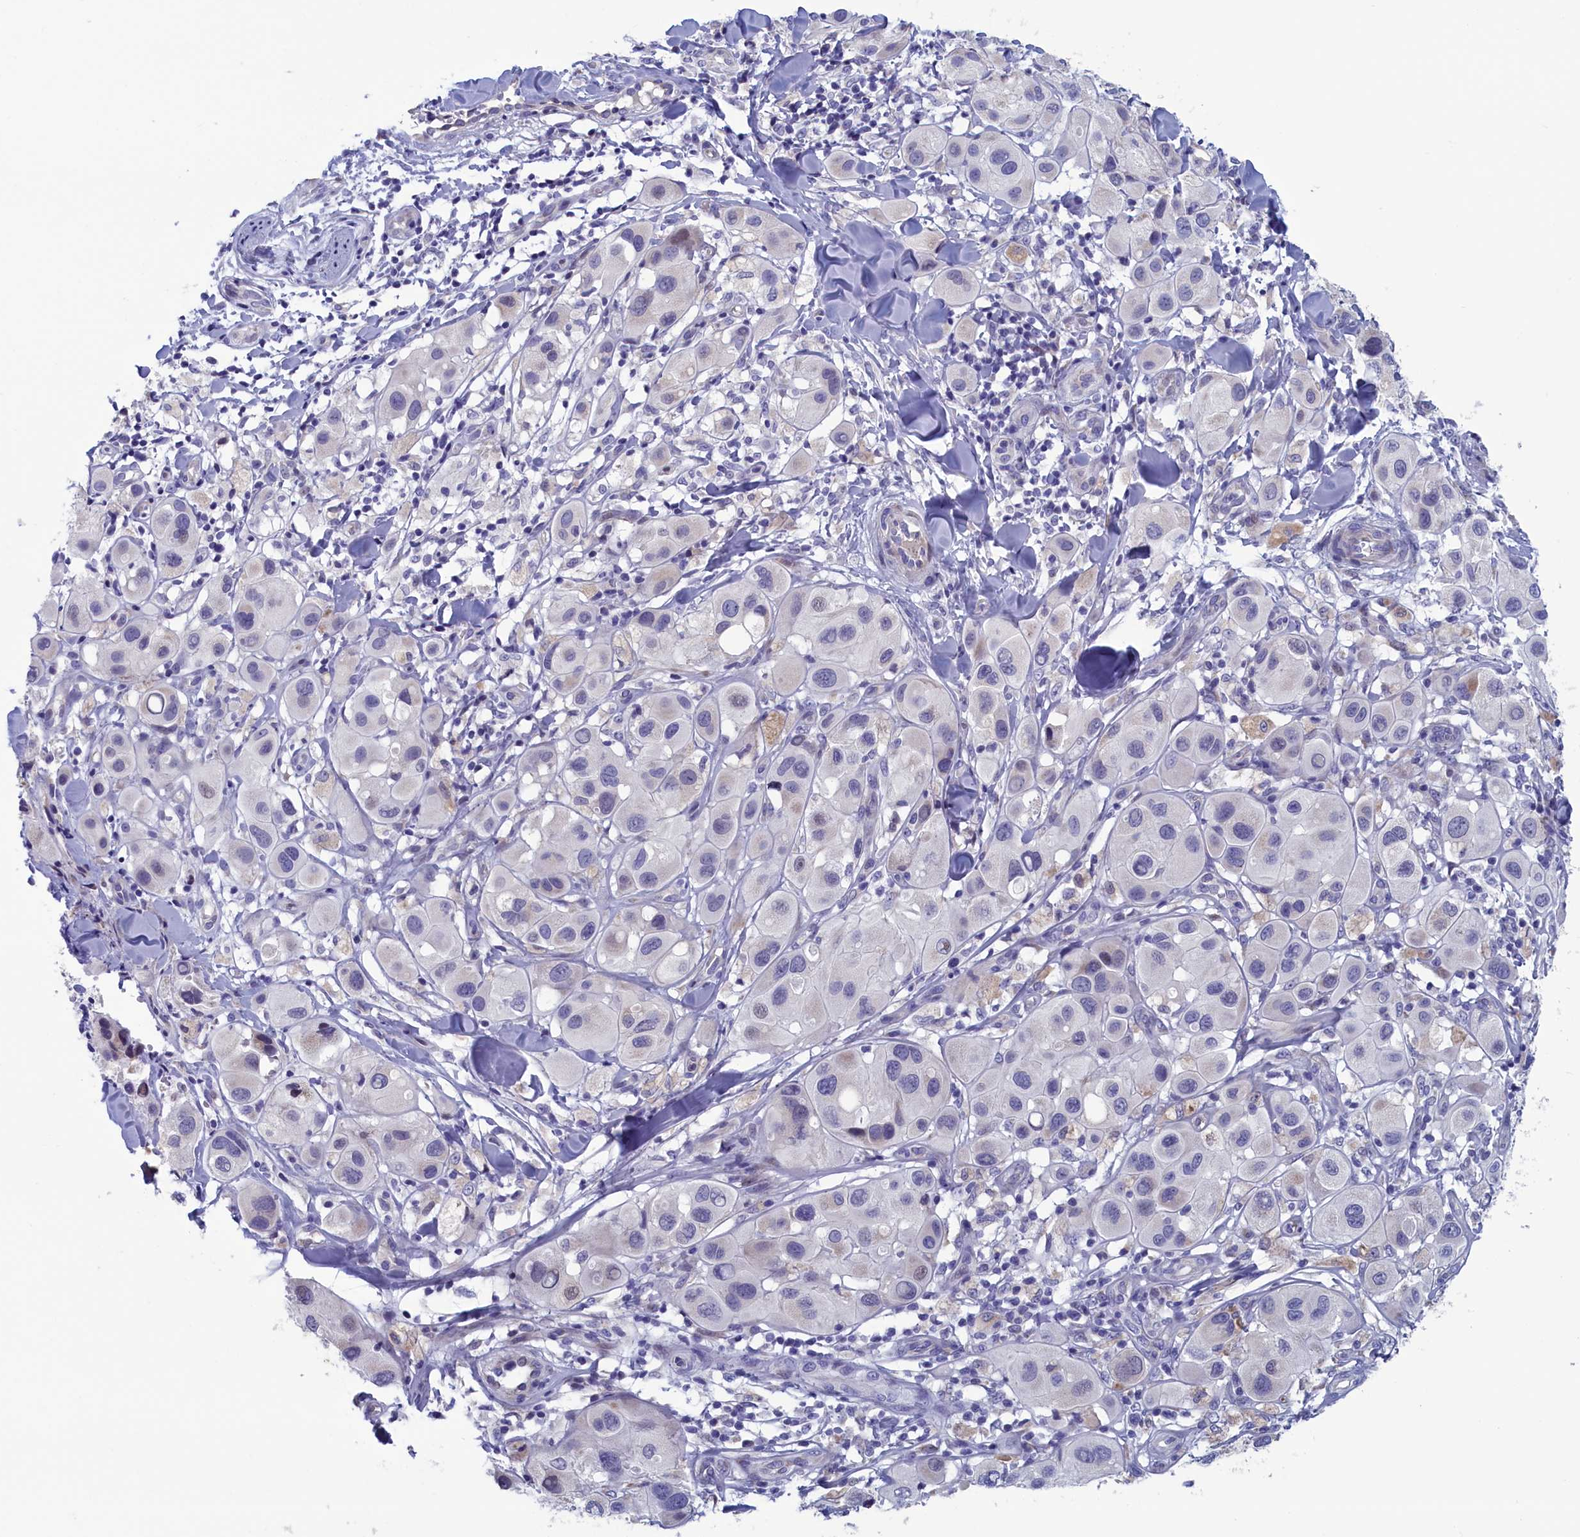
{"staining": {"intensity": "negative", "quantity": "none", "location": "none"}, "tissue": "melanoma", "cell_type": "Tumor cells", "image_type": "cancer", "snomed": [{"axis": "morphology", "description": "Malignant melanoma, Metastatic site"}, {"axis": "topography", "description": "Skin"}], "caption": "There is no significant positivity in tumor cells of malignant melanoma (metastatic site).", "gene": "NIBAN3", "patient": {"sex": "male", "age": 41}}